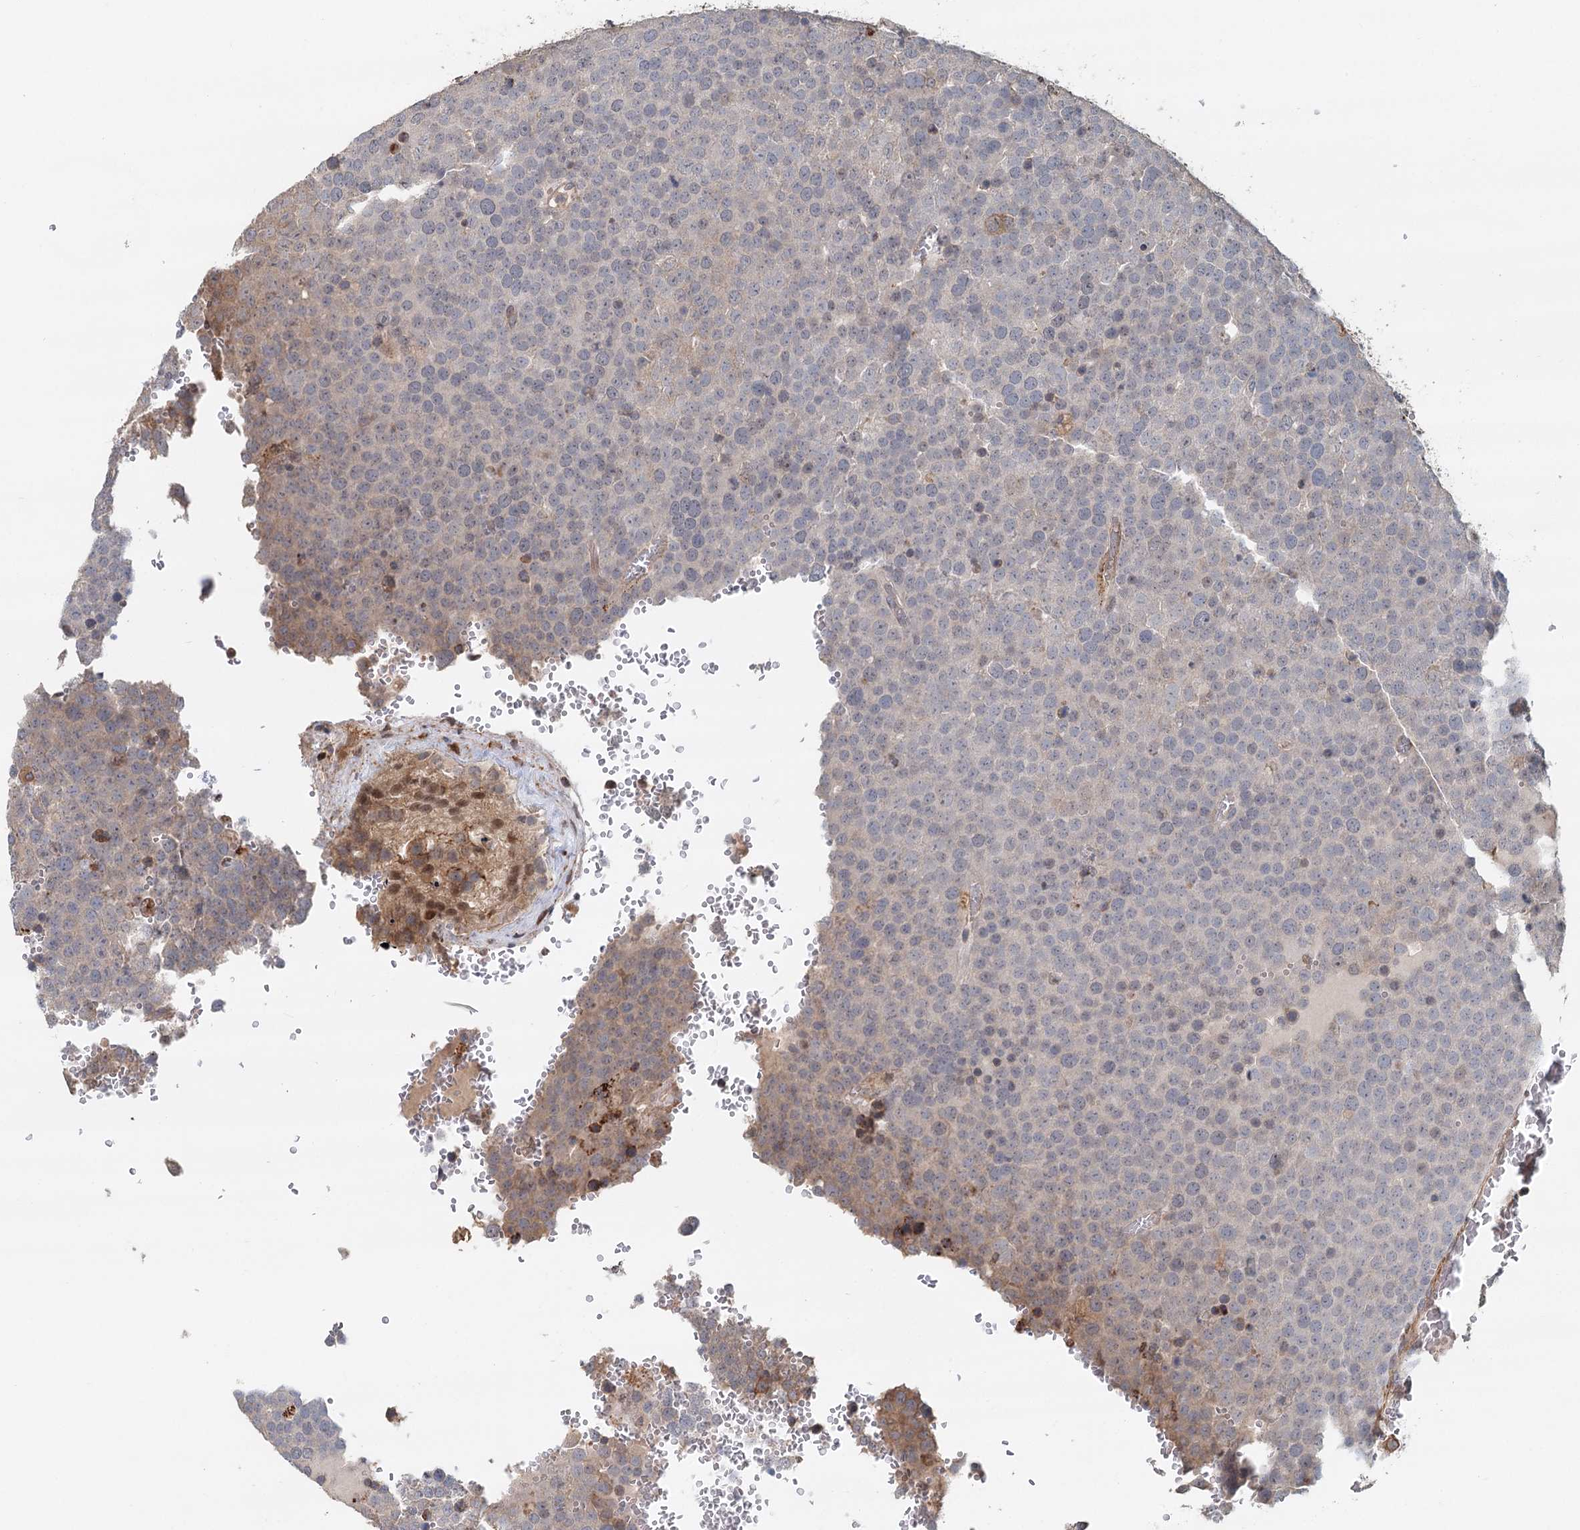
{"staining": {"intensity": "negative", "quantity": "none", "location": "none"}, "tissue": "testis cancer", "cell_type": "Tumor cells", "image_type": "cancer", "snomed": [{"axis": "morphology", "description": "Seminoma, NOS"}, {"axis": "topography", "description": "Testis"}], "caption": "Immunohistochemistry (IHC) histopathology image of neoplastic tissue: testis cancer (seminoma) stained with DAB reveals no significant protein staining in tumor cells.", "gene": "RNF111", "patient": {"sex": "male", "age": 71}}